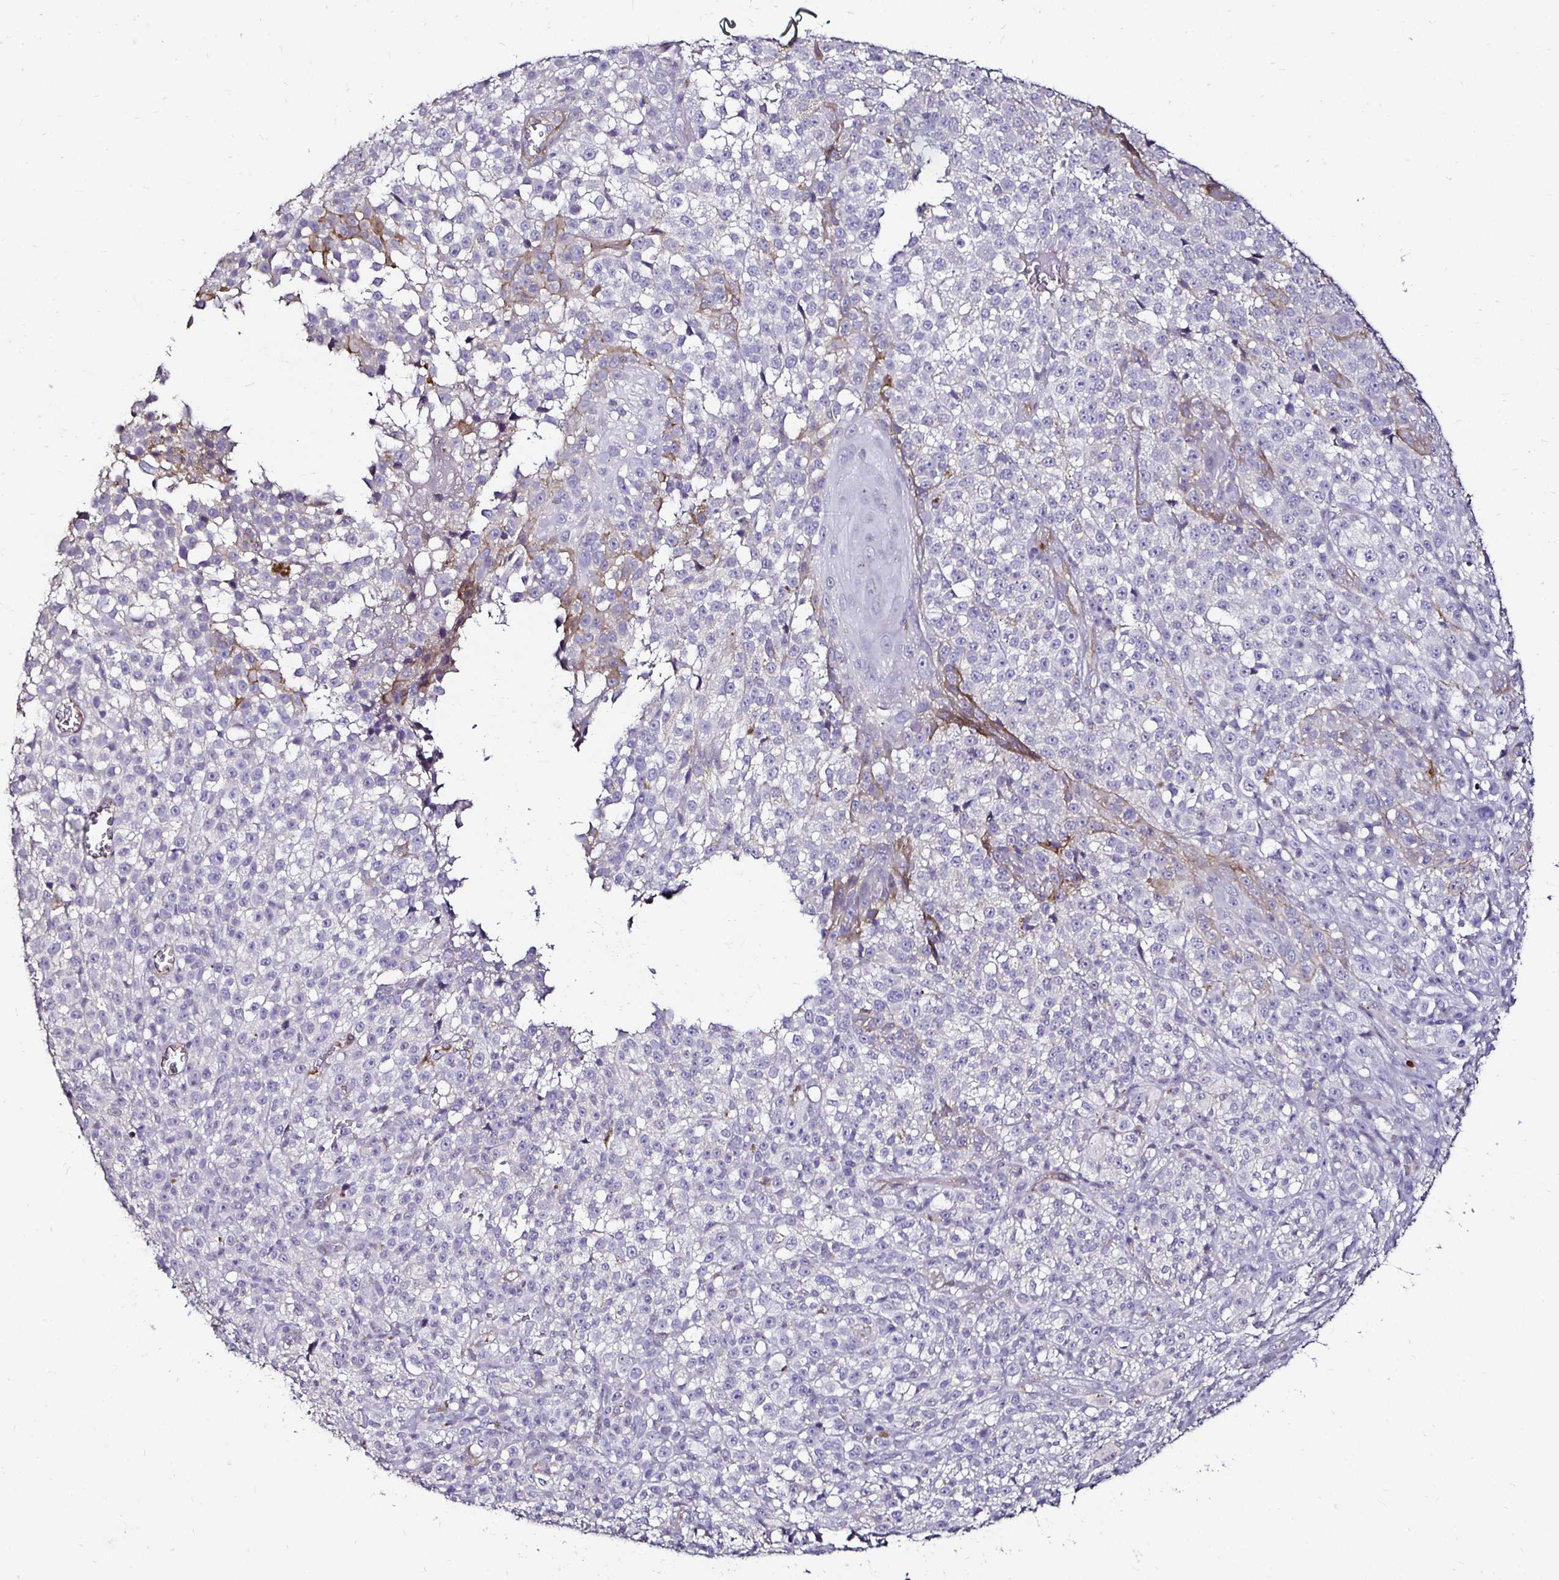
{"staining": {"intensity": "negative", "quantity": "none", "location": "none"}, "tissue": "melanoma", "cell_type": "Tumor cells", "image_type": "cancer", "snomed": [{"axis": "morphology", "description": "Malignant melanoma, NOS"}, {"axis": "topography", "description": "Skin"}], "caption": "Protein analysis of melanoma demonstrates no significant positivity in tumor cells.", "gene": "ITGB1", "patient": {"sex": "male", "age": 79}}